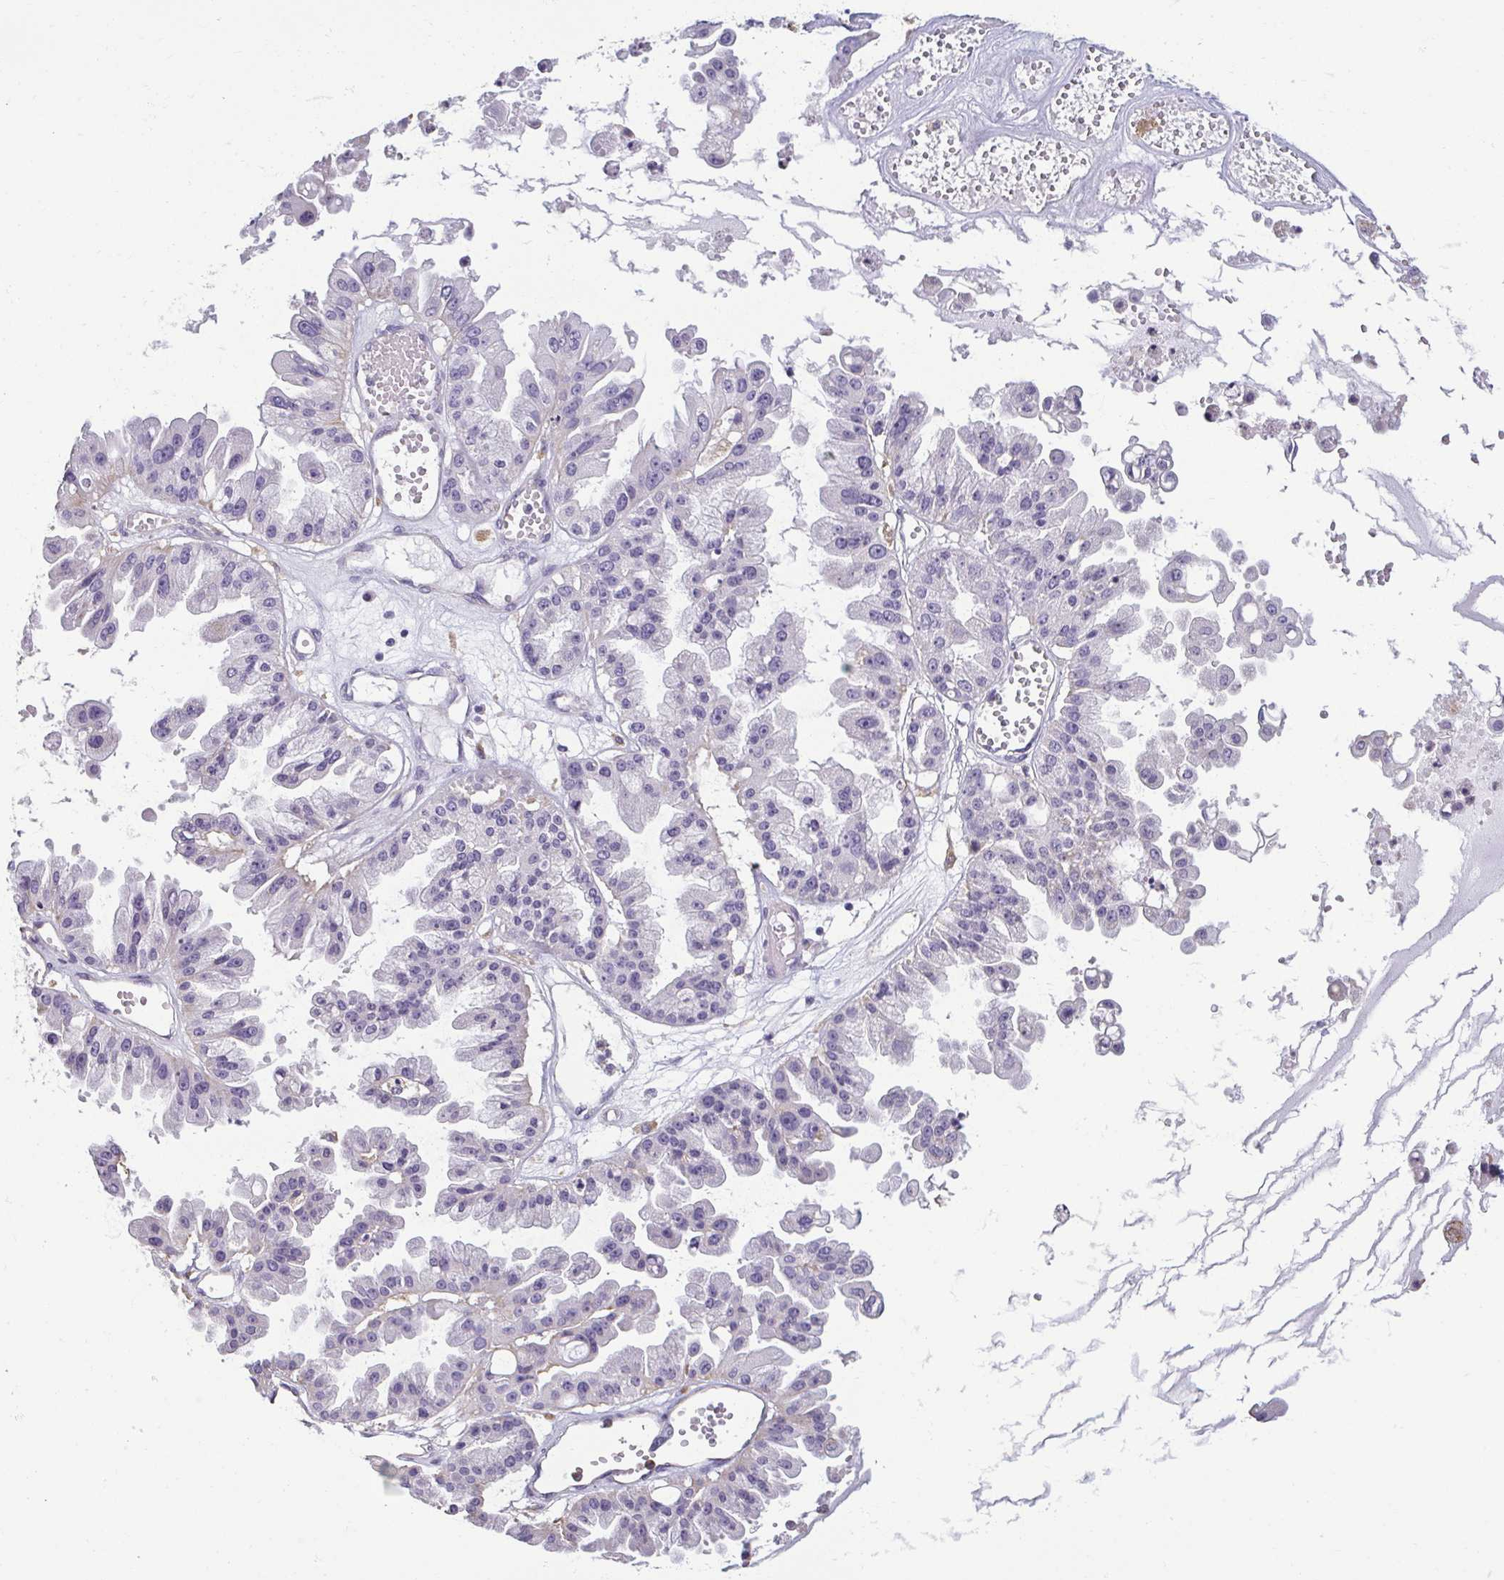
{"staining": {"intensity": "negative", "quantity": "none", "location": "none"}, "tissue": "ovarian cancer", "cell_type": "Tumor cells", "image_type": "cancer", "snomed": [{"axis": "morphology", "description": "Cystadenocarcinoma, serous, NOS"}, {"axis": "topography", "description": "Ovary"}], "caption": "Immunohistochemistry histopathology image of ovarian serous cystadenocarcinoma stained for a protein (brown), which displays no staining in tumor cells.", "gene": "PDE2A", "patient": {"sex": "female", "age": 56}}